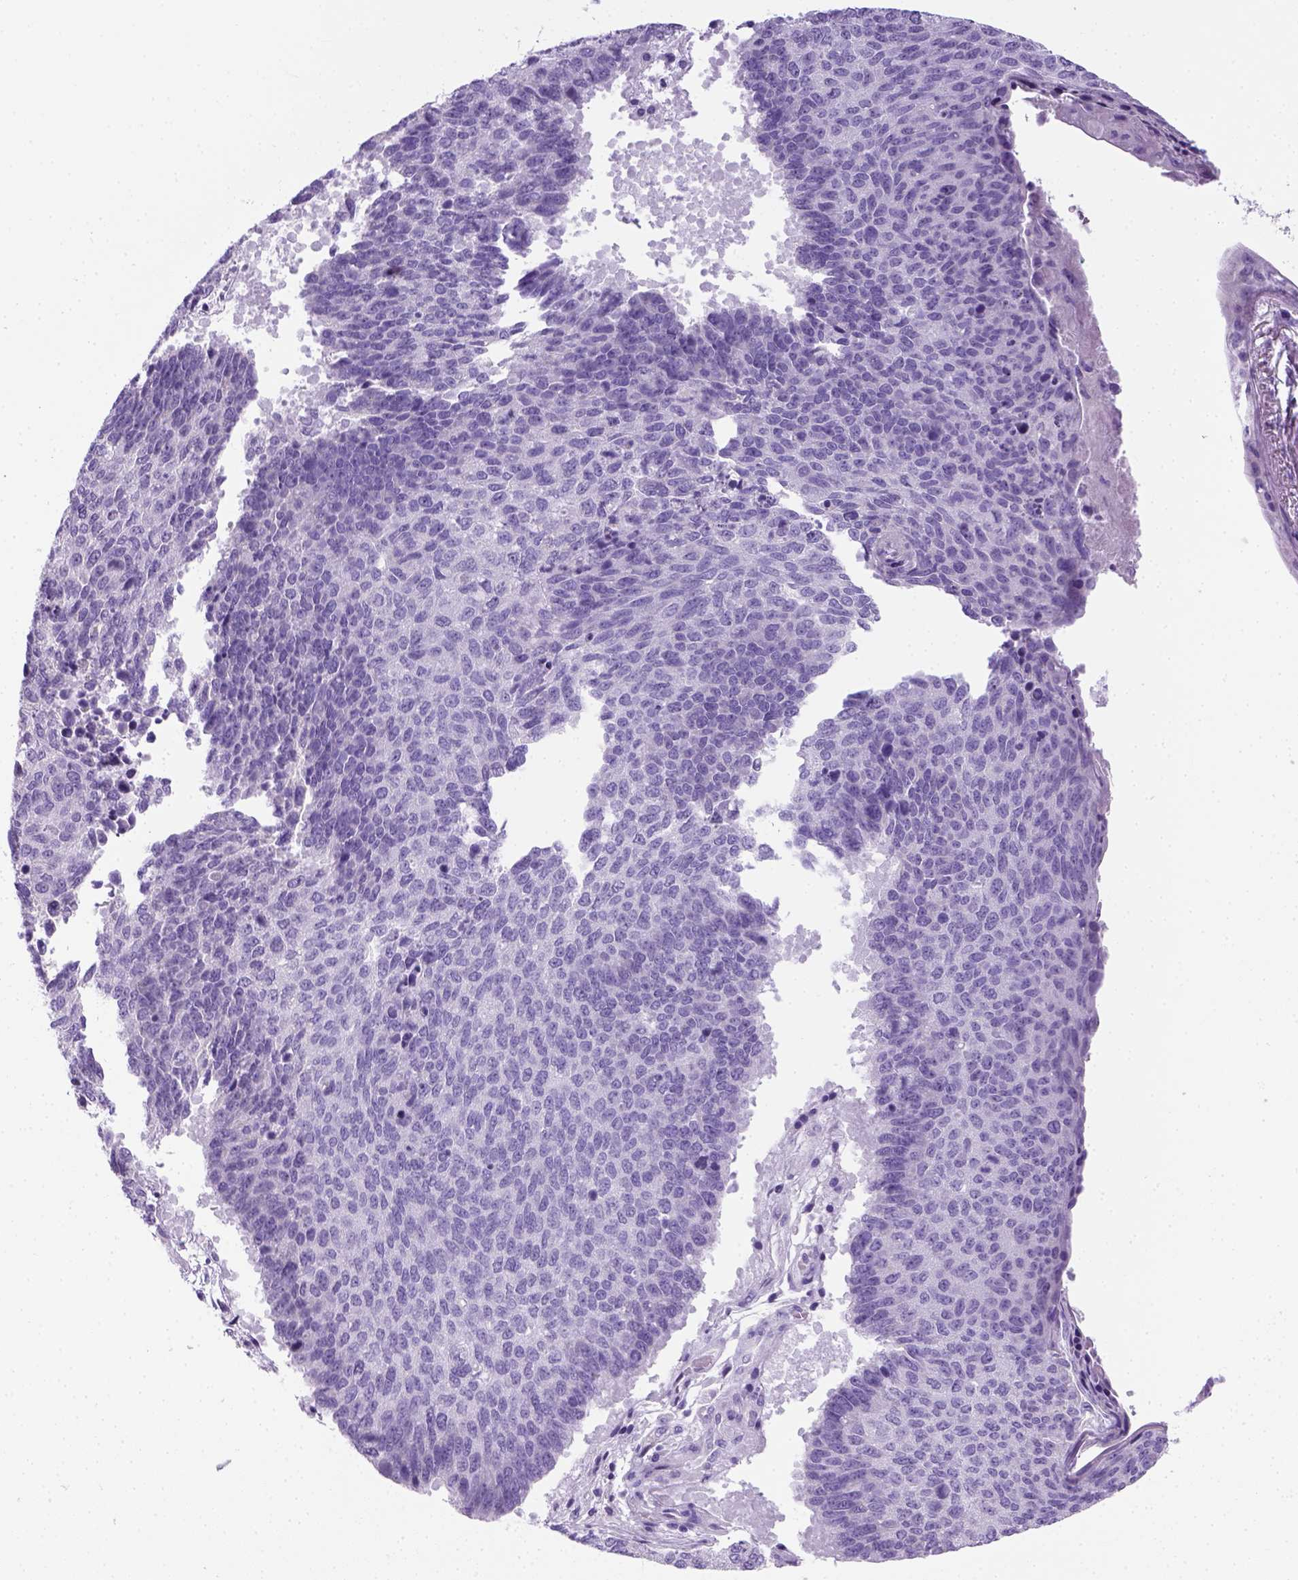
{"staining": {"intensity": "negative", "quantity": "none", "location": "none"}, "tissue": "lung cancer", "cell_type": "Tumor cells", "image_type": "cancer", "snomed": [{"axis": "morphology", "description": "Squamous cell carcinoma, NOS"}, {"axis": "topography", "description": "Lung"}], "caption": "There is no significant positivity in tumor cells of squamous cell carcinoma (lung).", "gene": "KRT71", "patient": {"sex": "male", "age": 73}}